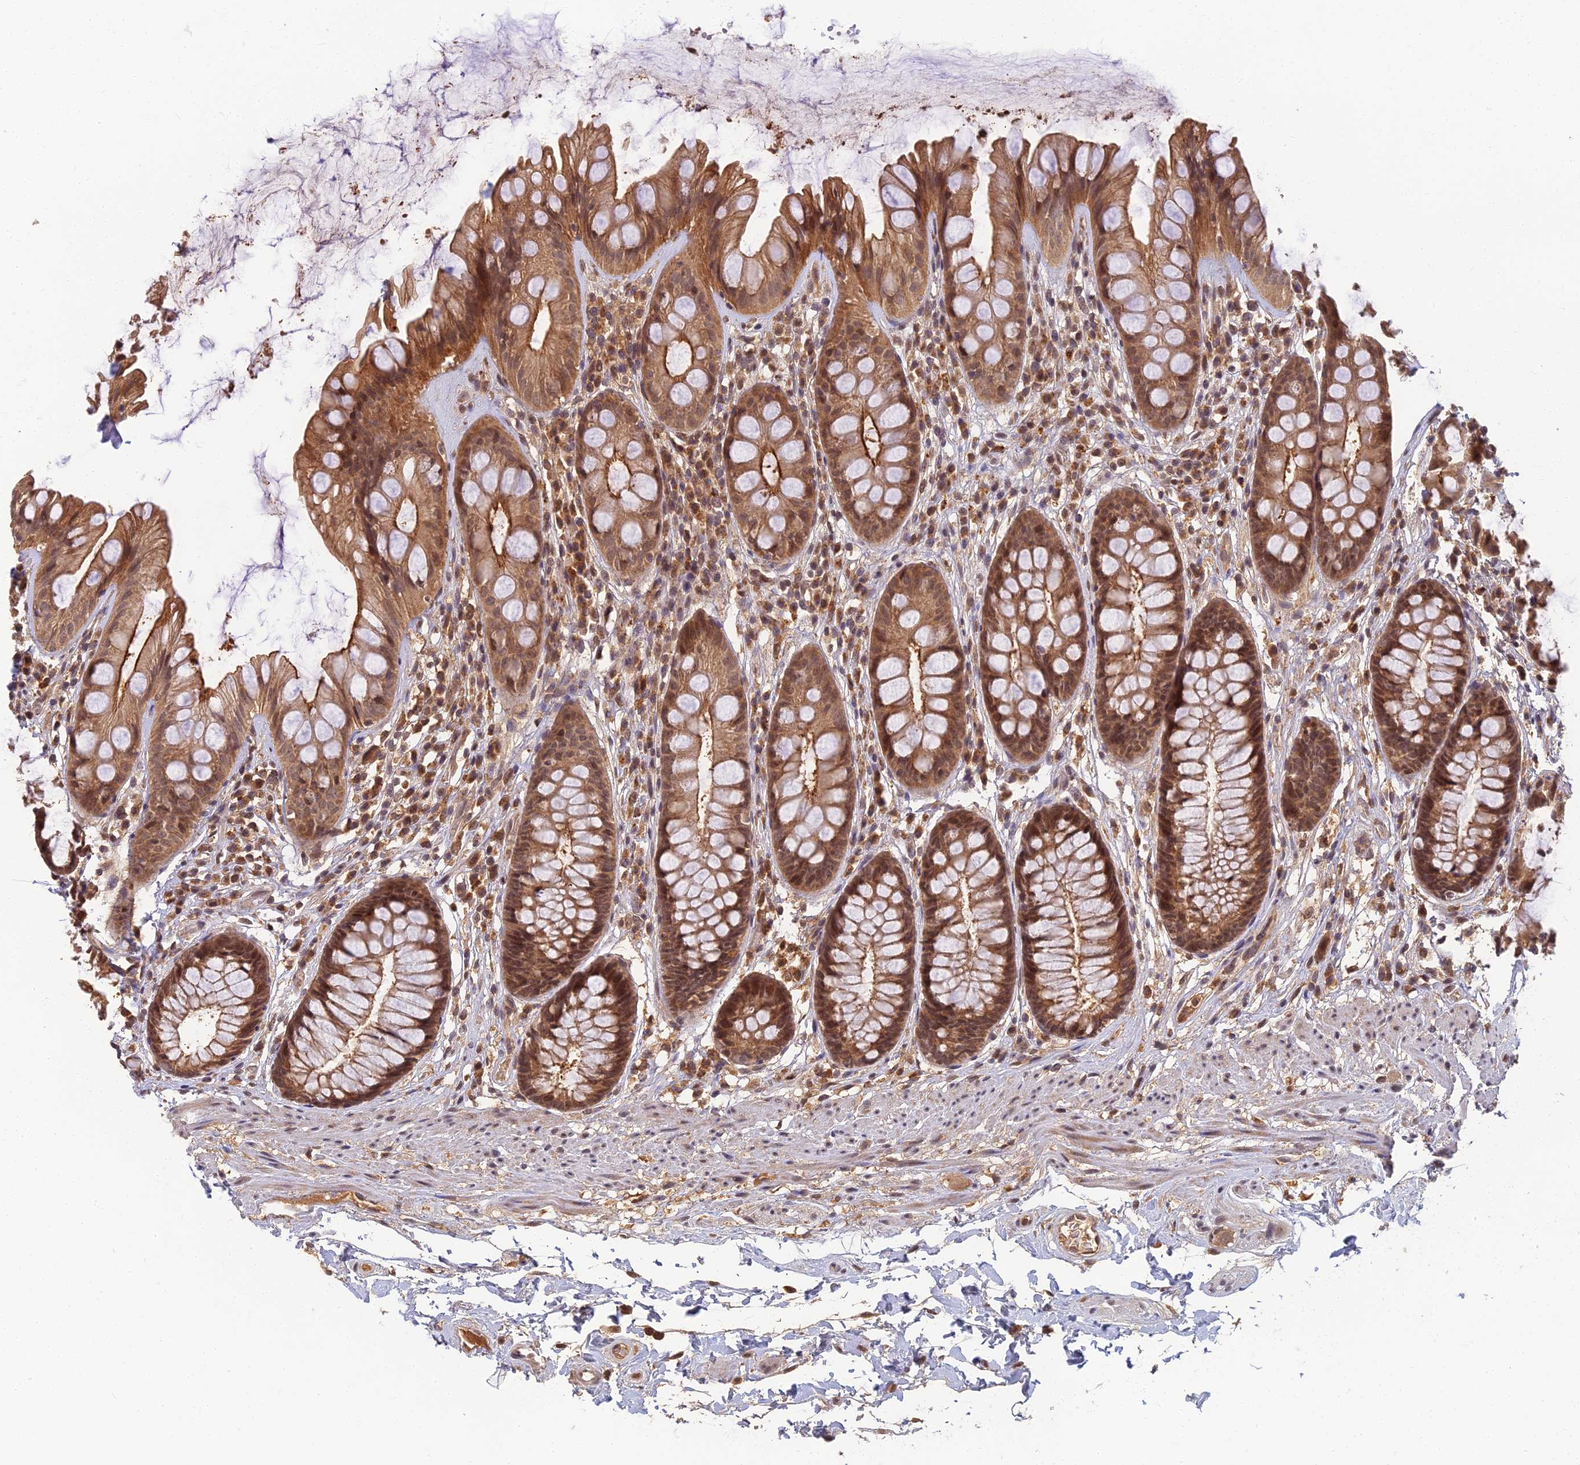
{"staining": {"intensity": "moderate", "quantity": ">75%", "location": "cytoplasmic/membranous"}, "tissue": "rectum", "cell_type": "Glandular cells", "image_type": "normal", "snomed": [{"axis": "morphology", "description": "Normal tissue, NOS"}, {"axis": "topography", "description": "Rectum"}], "caption": "High-power microscopy captured an immunohistochemistry (IHC) micrograph of benign rectum, revealing moderate cytoplasmic/membranous positivity in about >75% of glandular cells.", "gene": "RGL3", "patient": {"sex": "male", "age": 74}}